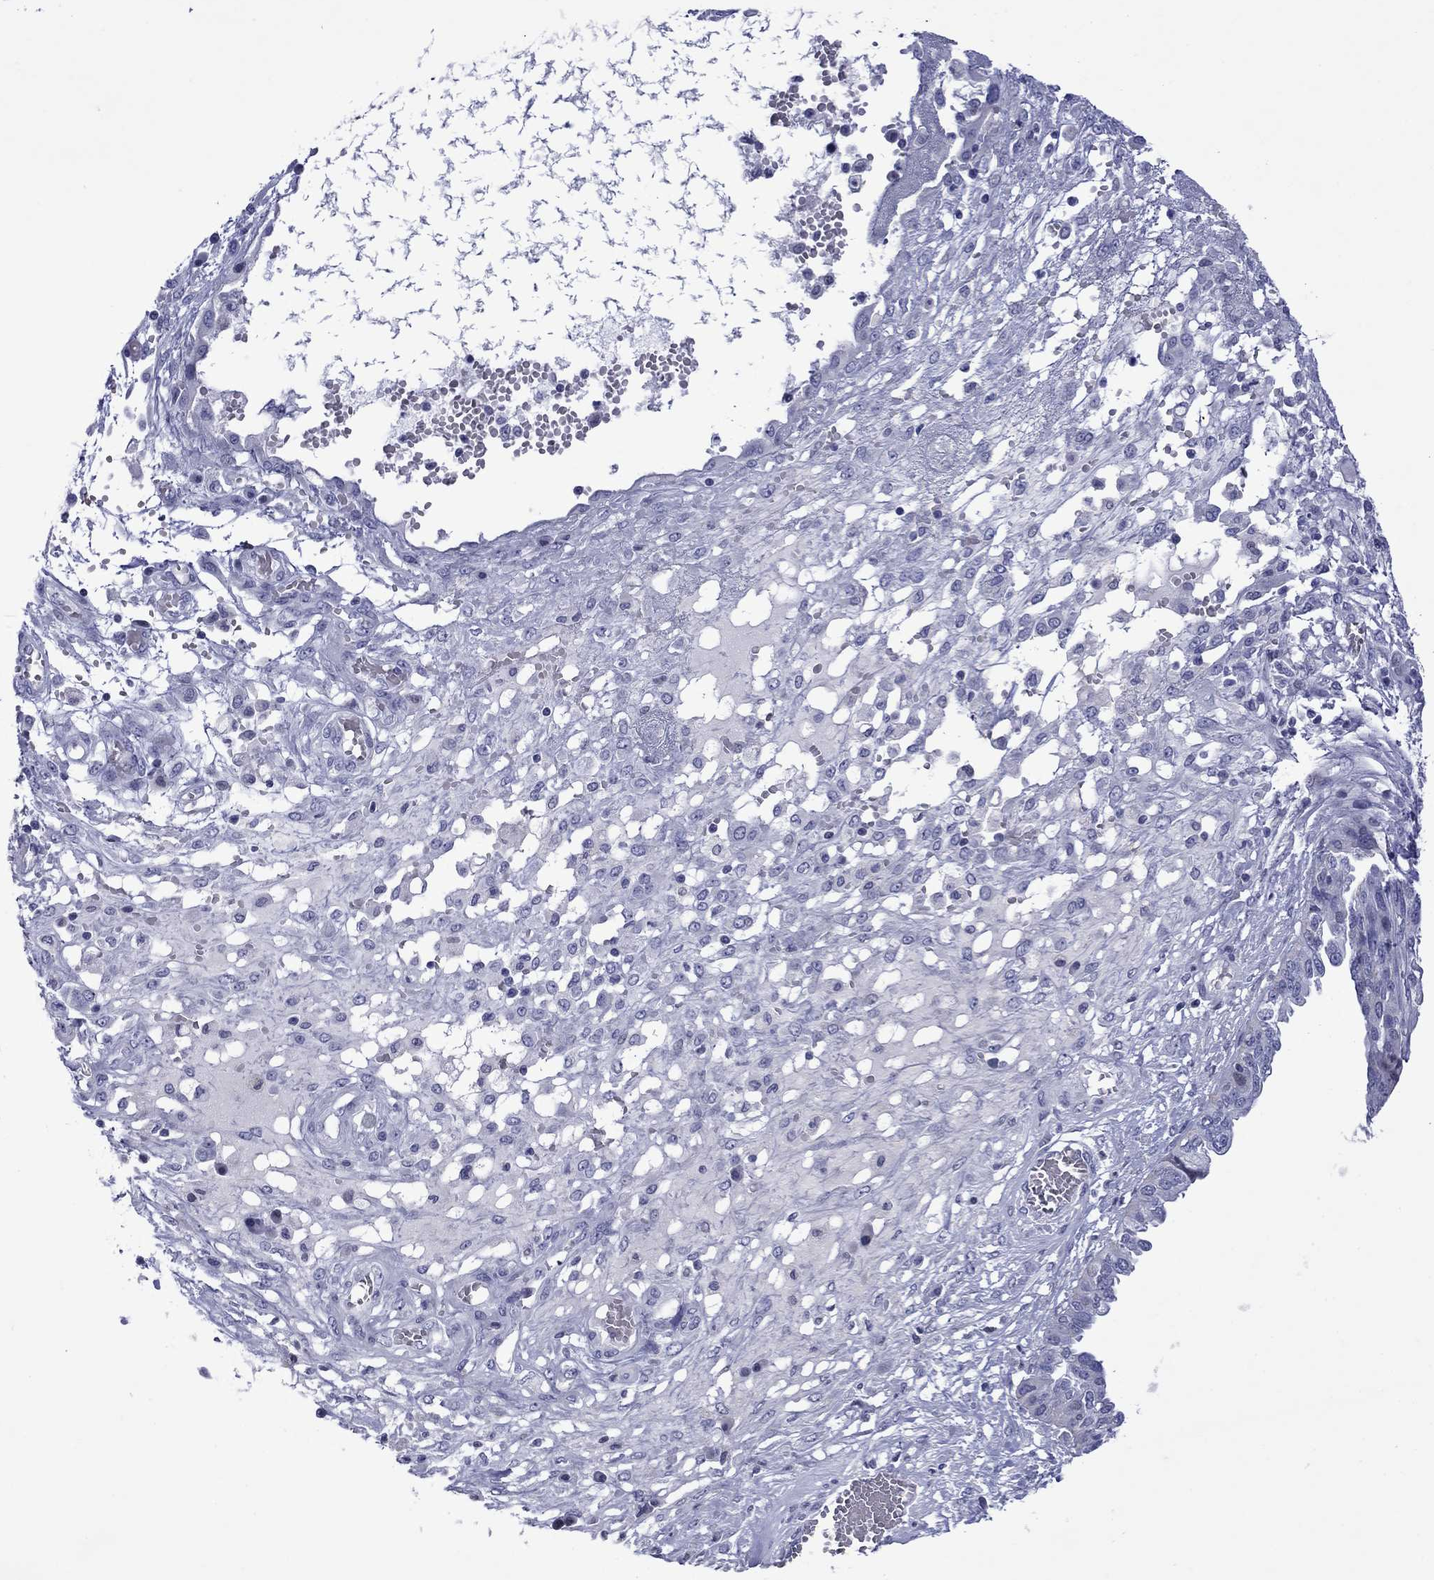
{"staining": {"intensity": "negative", "quantity": "none", "location": "none"}, "tissue": "ovarian cancer", "cell_type": "Tumor cells", "image_type": "cancer", "snomed": [{"axis": "morphology", "description": "Cystadenocarcinoma, serous, NOS"}, {"axis": "topography", "description": "Ovary"}], "caption": "Tumor cells show no significant positivity in ovarian cancer (serous cystadenocarcinoma). (DAB immunohistochemistry (IHC) with hematoxylin counter stain).", "gene": "PIWIL1", "patient": {"sex": "female", "age": 67}}